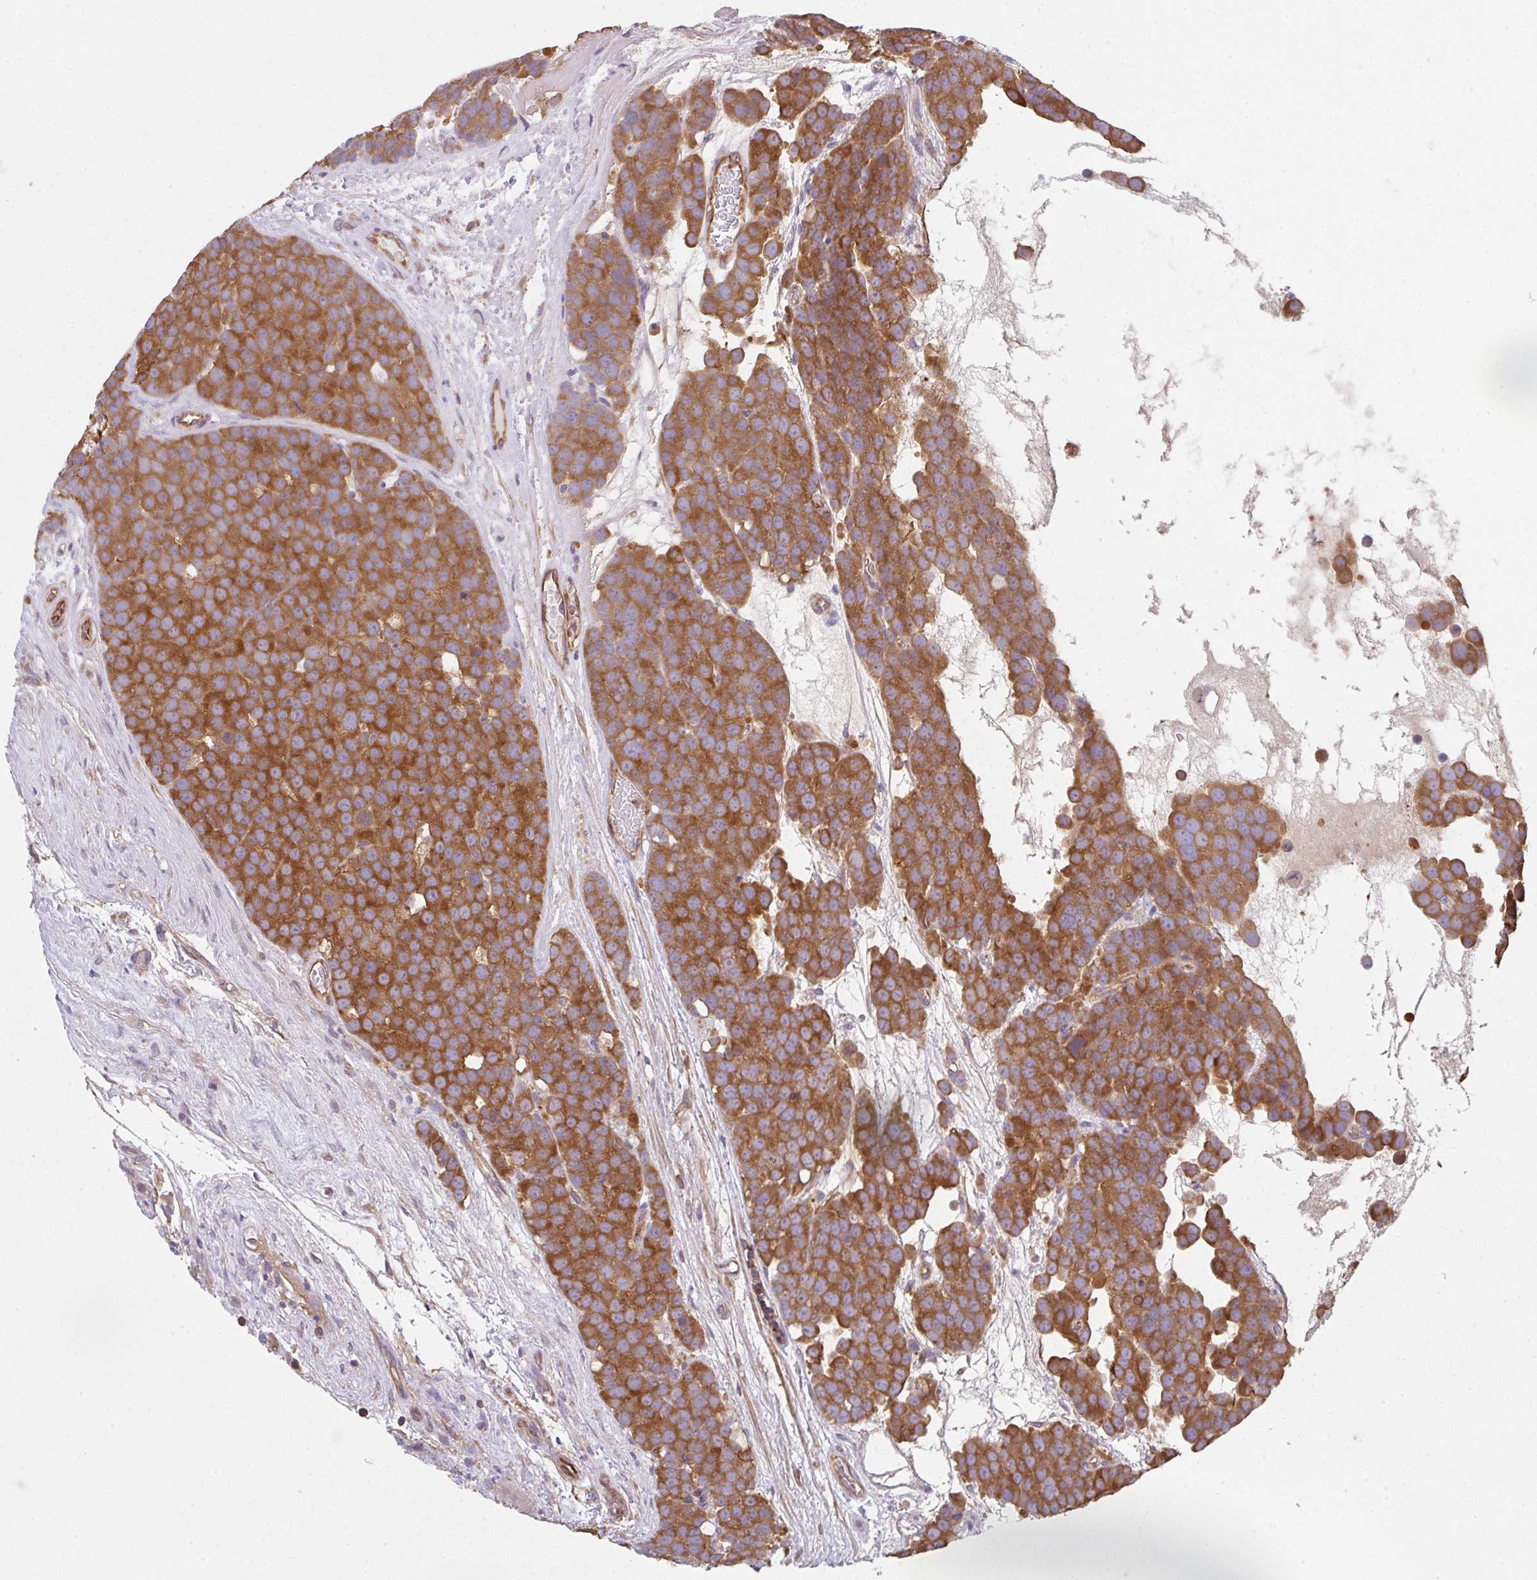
{"staining": {"intensity": "strong", "quantity": ">75%", "location": "cytoplasmic/membranous"}, "tissue": "testis cancer", "cell_type": "Tumor cells", "image_type": "cancer", "snomed": [{"axis": "morphology", "description": "Seminoma, NOS"}, {"axis": "topography", "description": "Testis"}], "caption": "The histopathology image displays immunohistochemical staining of testis cancer. There is strong cytoplasmic/membranous positivity is seen in about >75% of tumor cells.", "gene": "TMEM229A", "patient": {"sex": "male", "age": 71}}